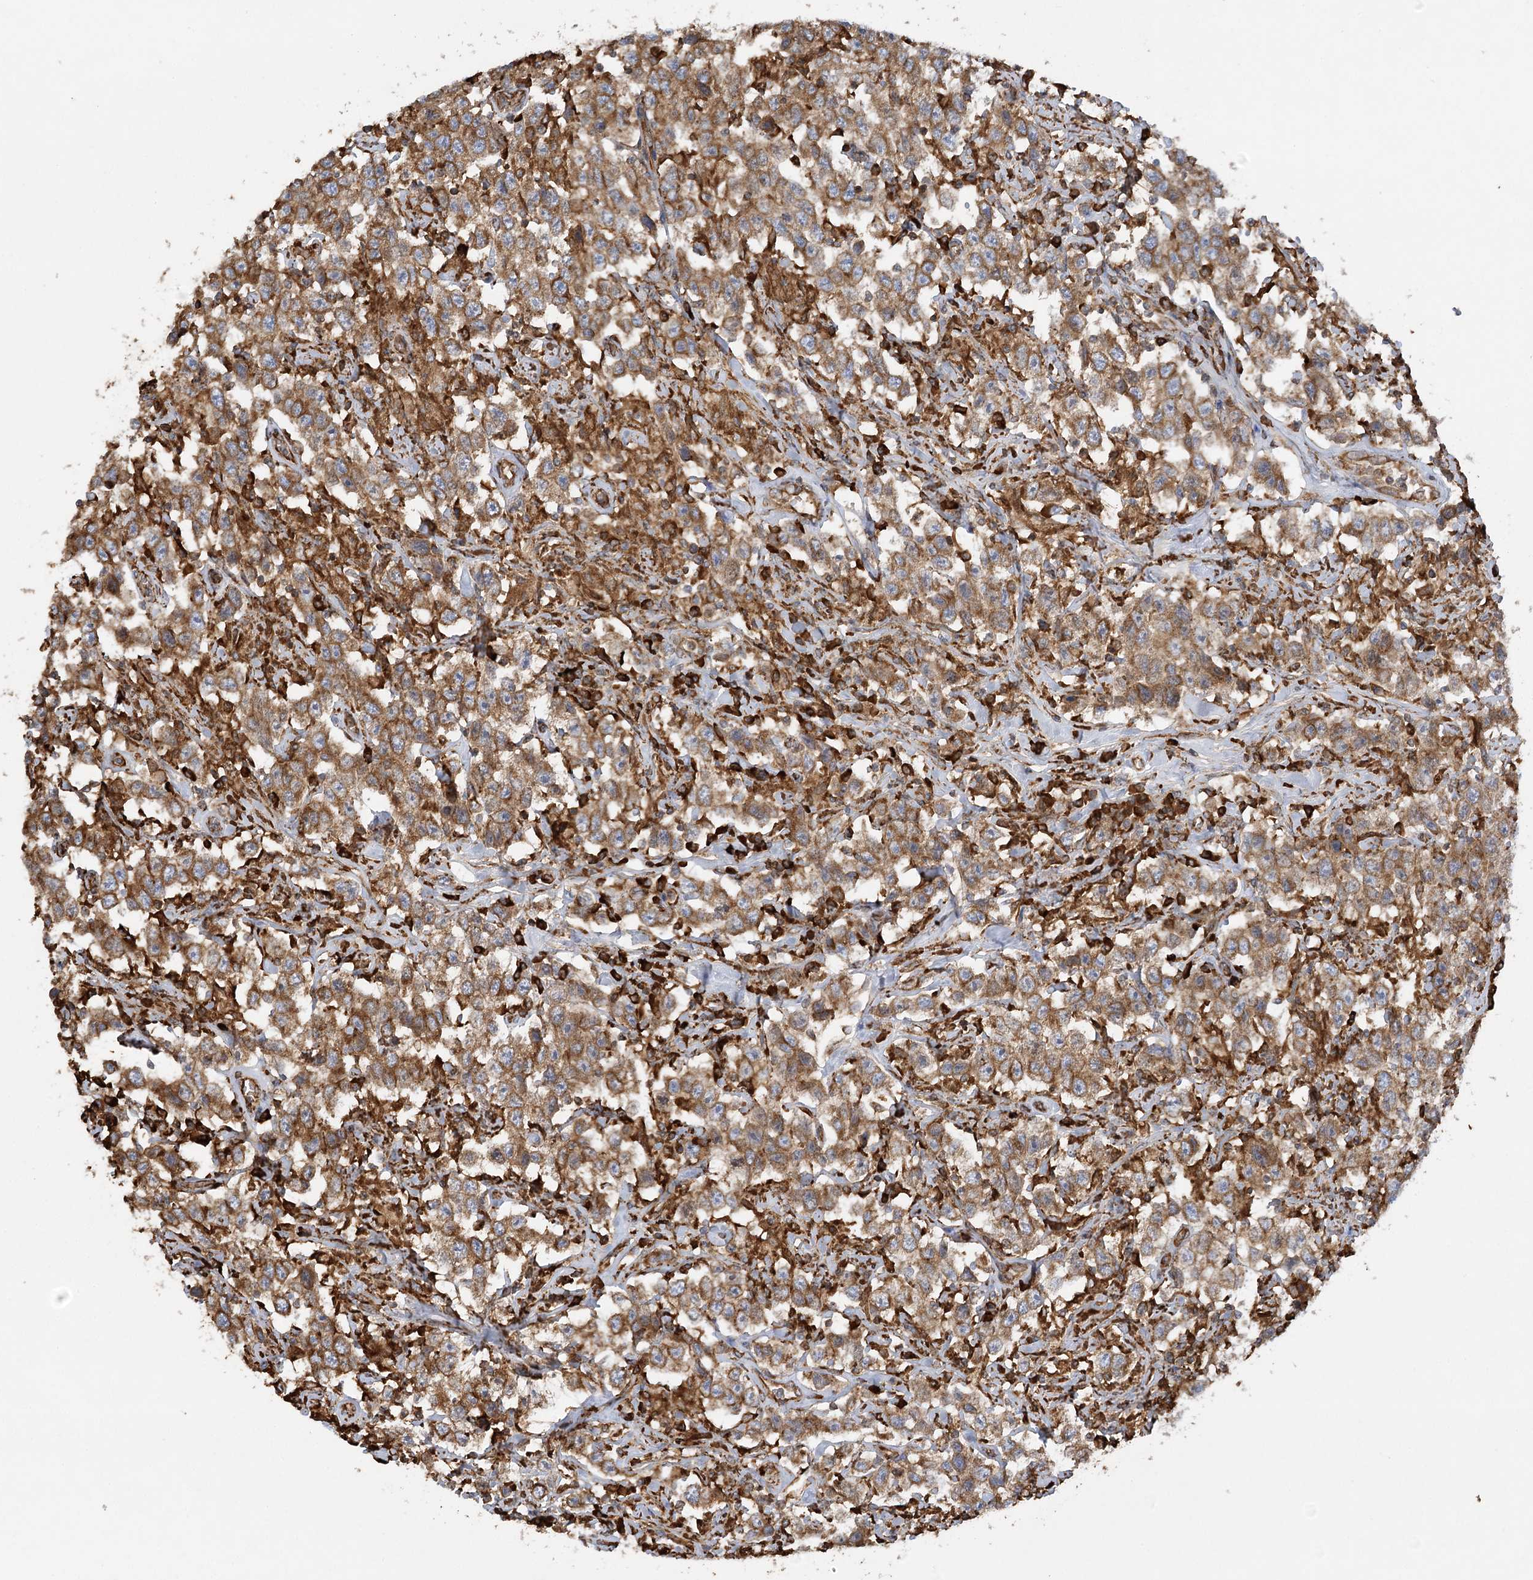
{"staining": {"intensity": "moderate", "quantity": ">75%", "location": "cytoplasmic/membranous"}, "tissue": "testis cancer", "cell_type": "Tumor cells", "image_type": "cancer", "snomed": [{"axis": "morphology", "description": "Seminoma, NOS"}, {"axis": "topography", "description": "Testis"}], "caption": "There is medium levels of moderate cytoplasmic/membranous staining in tumor cells of testis cancer, as demonstrated by immunohistochemical staining (brown color).", "gene": "ACAP2", "patient": {"sex": "male", "age": 41}}